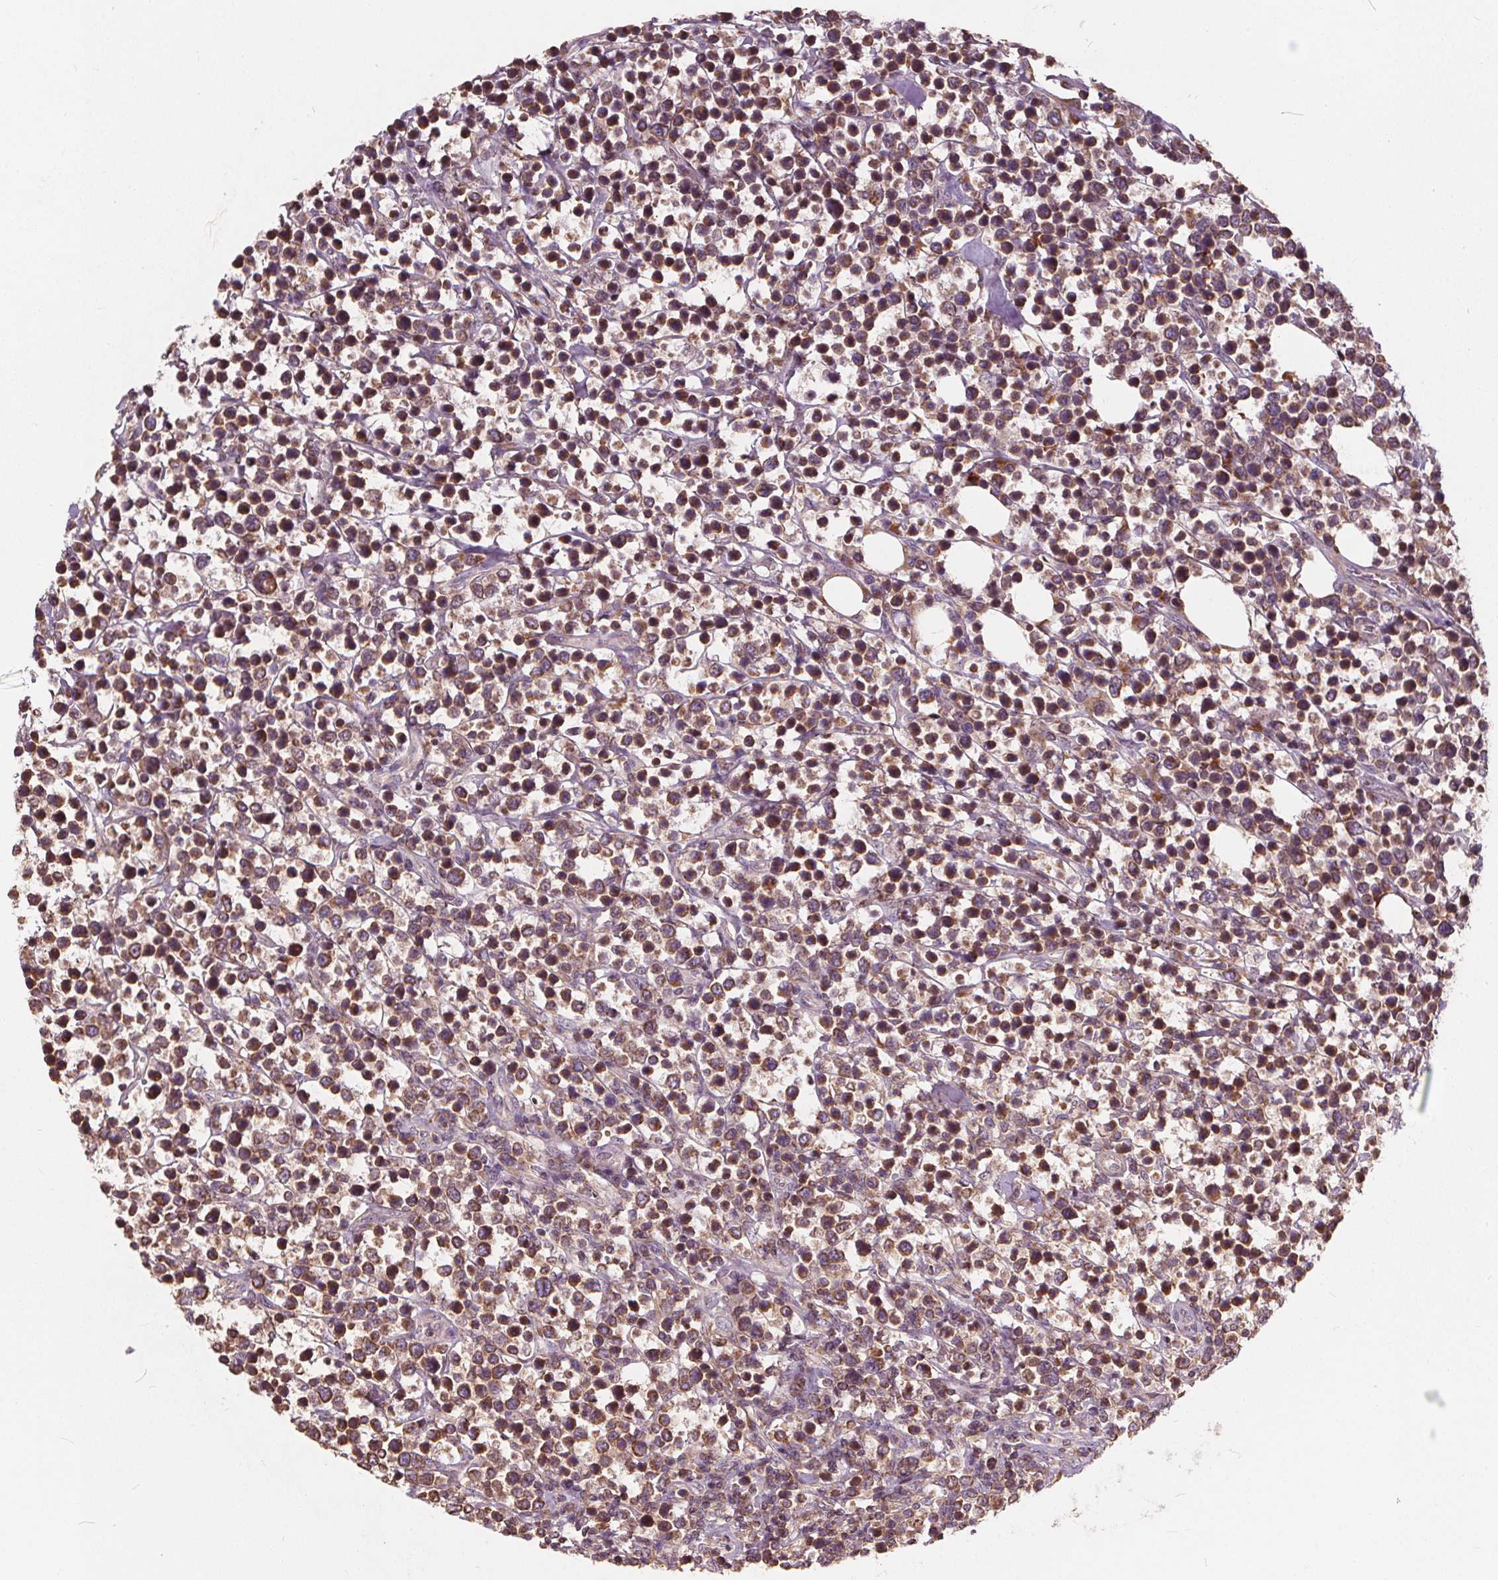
{"staining": {"intensity": "moderate", "quantity": ">75%", "location": "cytoplasmic/membranous"}, "tissue": "lymphoma", "cell_type": "Tumor cells", "image_type": "cancer", "snomed": [{"axis": "morphology", "description": "Malignant lymphoma, non-Hodgkin's type, High grade"}, {"axis": "topography", "description": "Soft tissue"}], "caption": "A brown stain labels moderate cytoplasmic/membranous positivity of a protein in human malignant lymphoma, non-Hodgkin's type (high-grade) tumor cells.", "gene": "ORAI2", "patient": {"sex": "female", "age": 56}}